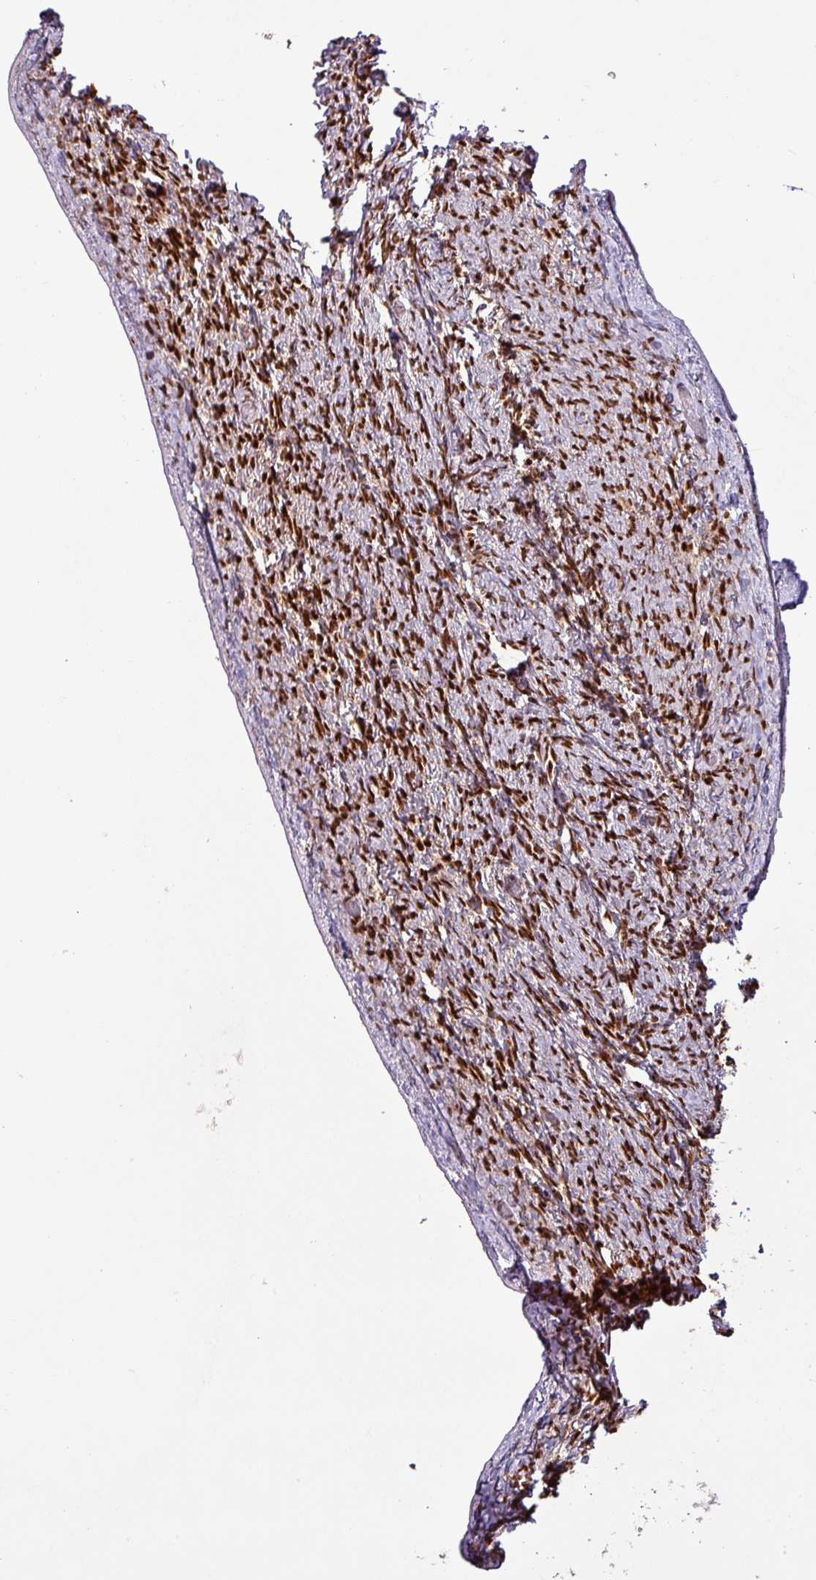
{"staining": {"intensity": "strong", "quantity": ">75%", "location": "nuclear"}, "tissue": "ovary", "cell_type": "Ovarian stroma cells", "image_type": "normal", "snomed": [{"axis": "morphology", "description": "Normal tissue, NOS"}, {"axis": "topography", "description": "Ovary"}], "caption": "Ovarian stroma cells reveal high levels of strong nuclear positivity in about >75% of cells in normal human ovary. (Brightfield microscopy of DAB IHC at high magnification).", "gene": "IRF2BPL", "patient": {"sex": "female", "age": 44}}